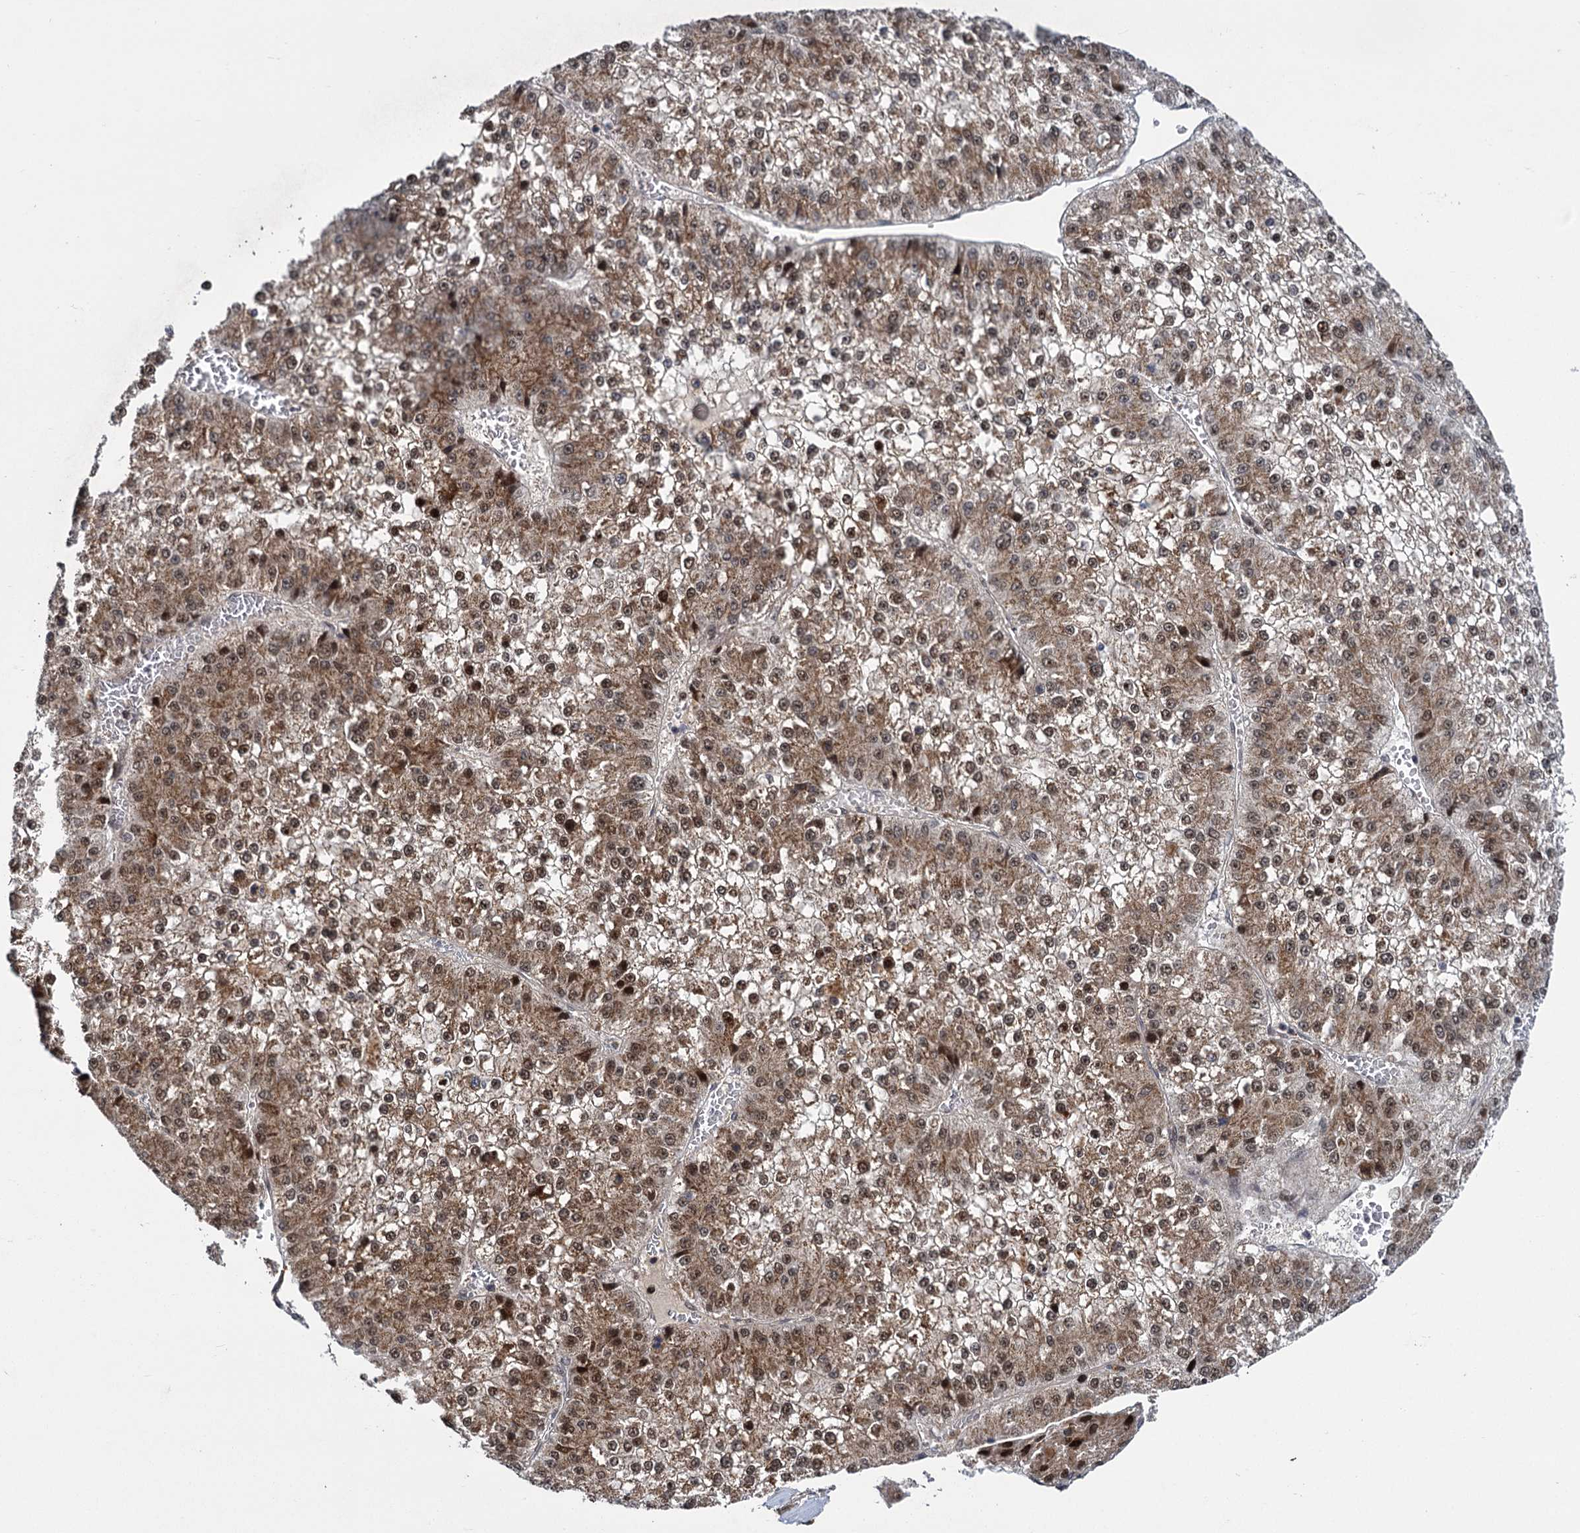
{"staining": {"intensity": "moderate", "quantity": ">75%", "location": "cytoplasmic/membranous,nuclear"}, "tissue": "liver cancer", "cell_type": "Tumor cells", "image_type": "cancer", "snomed": [{"axis": "morphology", "description": "Carcinoma, Hepatocellular, NOS"}, {"axis": "topography", "description": "Liver"}], "caption": "Tumor cells demonstrate medium levels of moderate cytoplasmic/membranous and nuclear expression in approximately >75% of cells in liver cancer (hepatocellular carcinoma).", "gene": "GAL3ST4", "patient": {"sex": "female", "age": 73}}